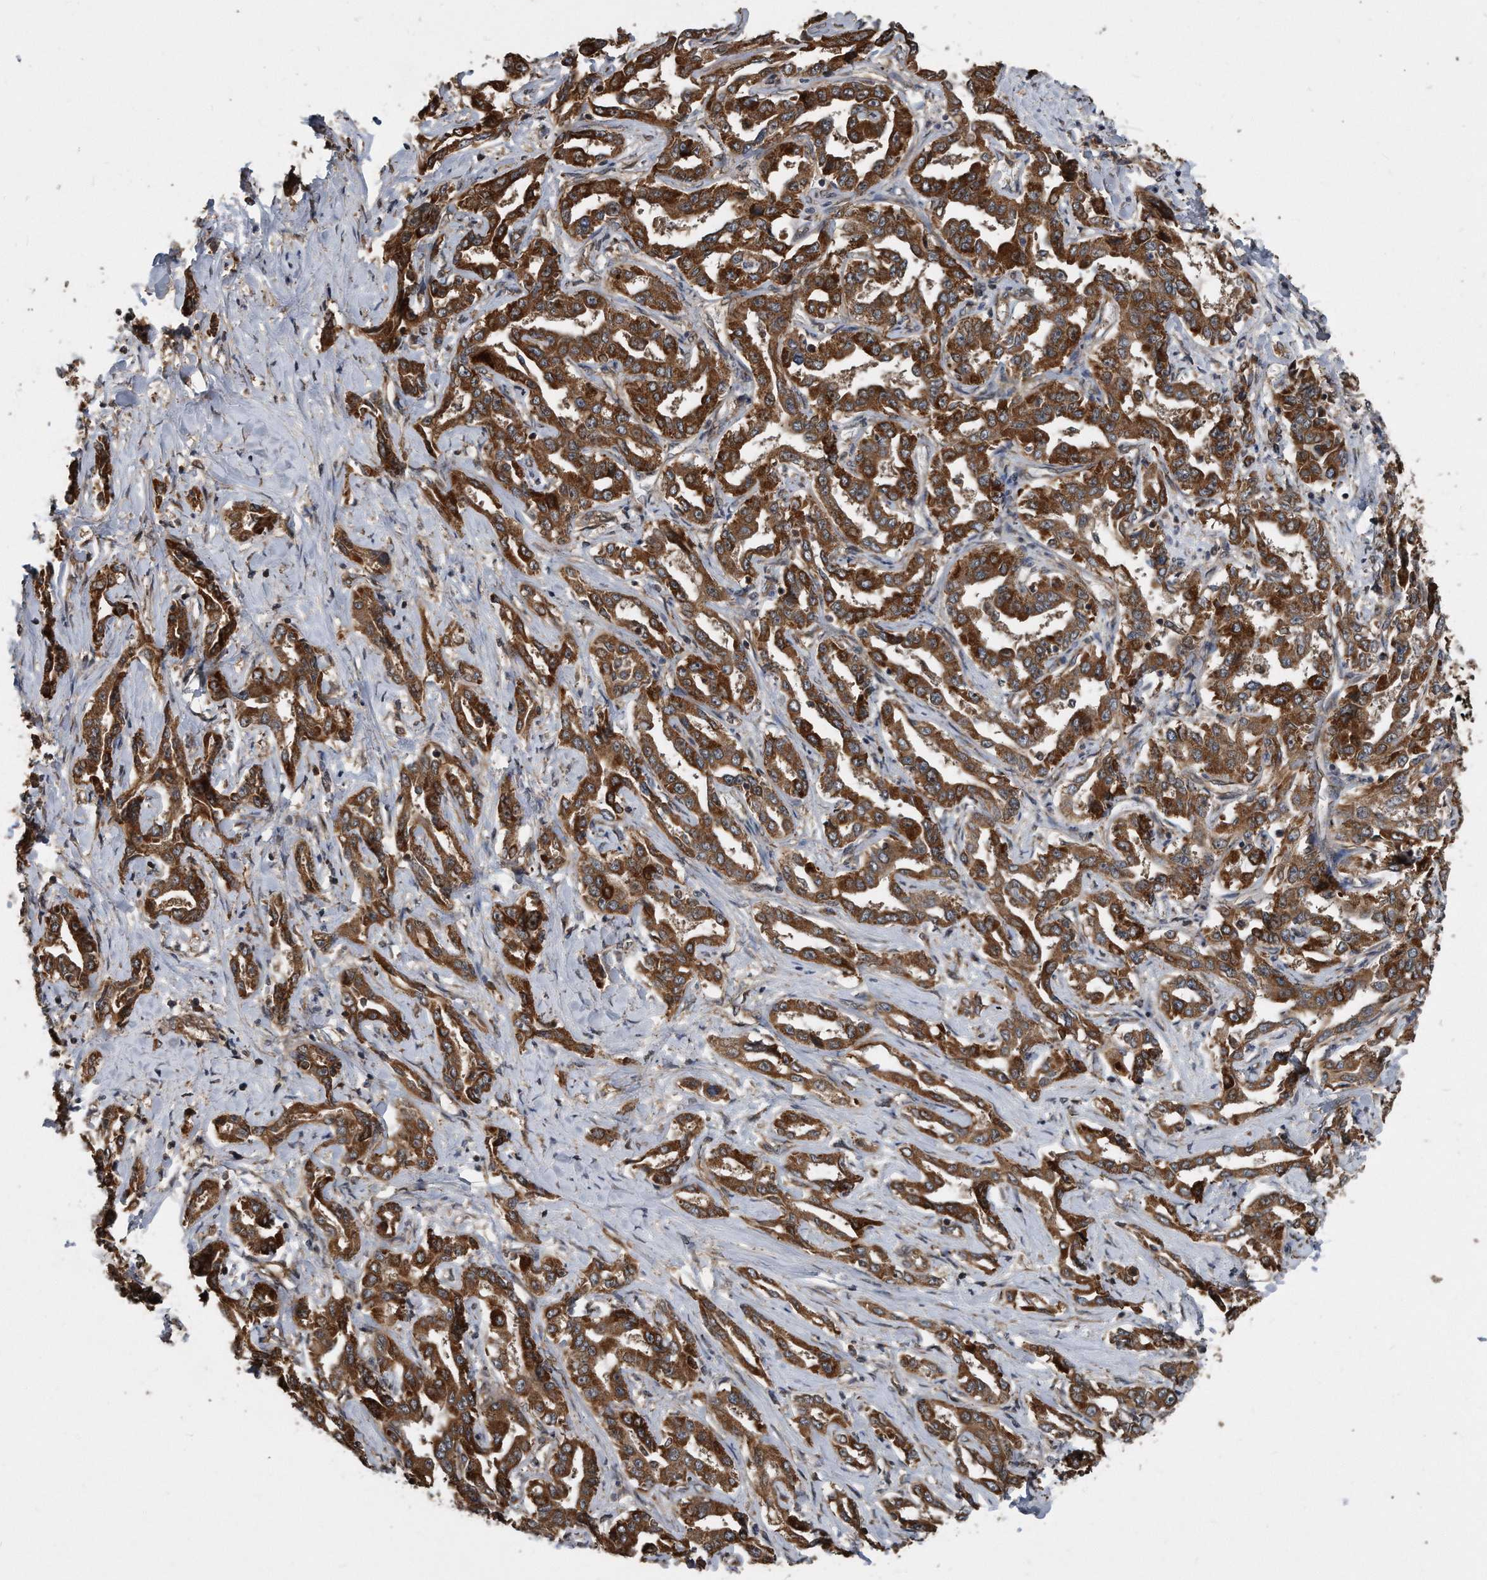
{"staining": {"intensity": "strong", "quantity": ">75%", "location": "cytoplasmic/membranous"}, "tissue": "liver cancer", "cell_type": "Tumor cells", "image_type": "cancer", "snomed": [{"axis": "morphology", "description": "Cholangiocarcinoma"}, {"axis": "topography", "description": "Liver"}], "caption": "Protein staining by IHC exhibits strong cytoplasmic/membranous positivity in approximately >75% of tumor cells in cholangiocarcinoma (liver).", "gene": "FAM136A", "patient": {"sex": "male", "age": 59}}